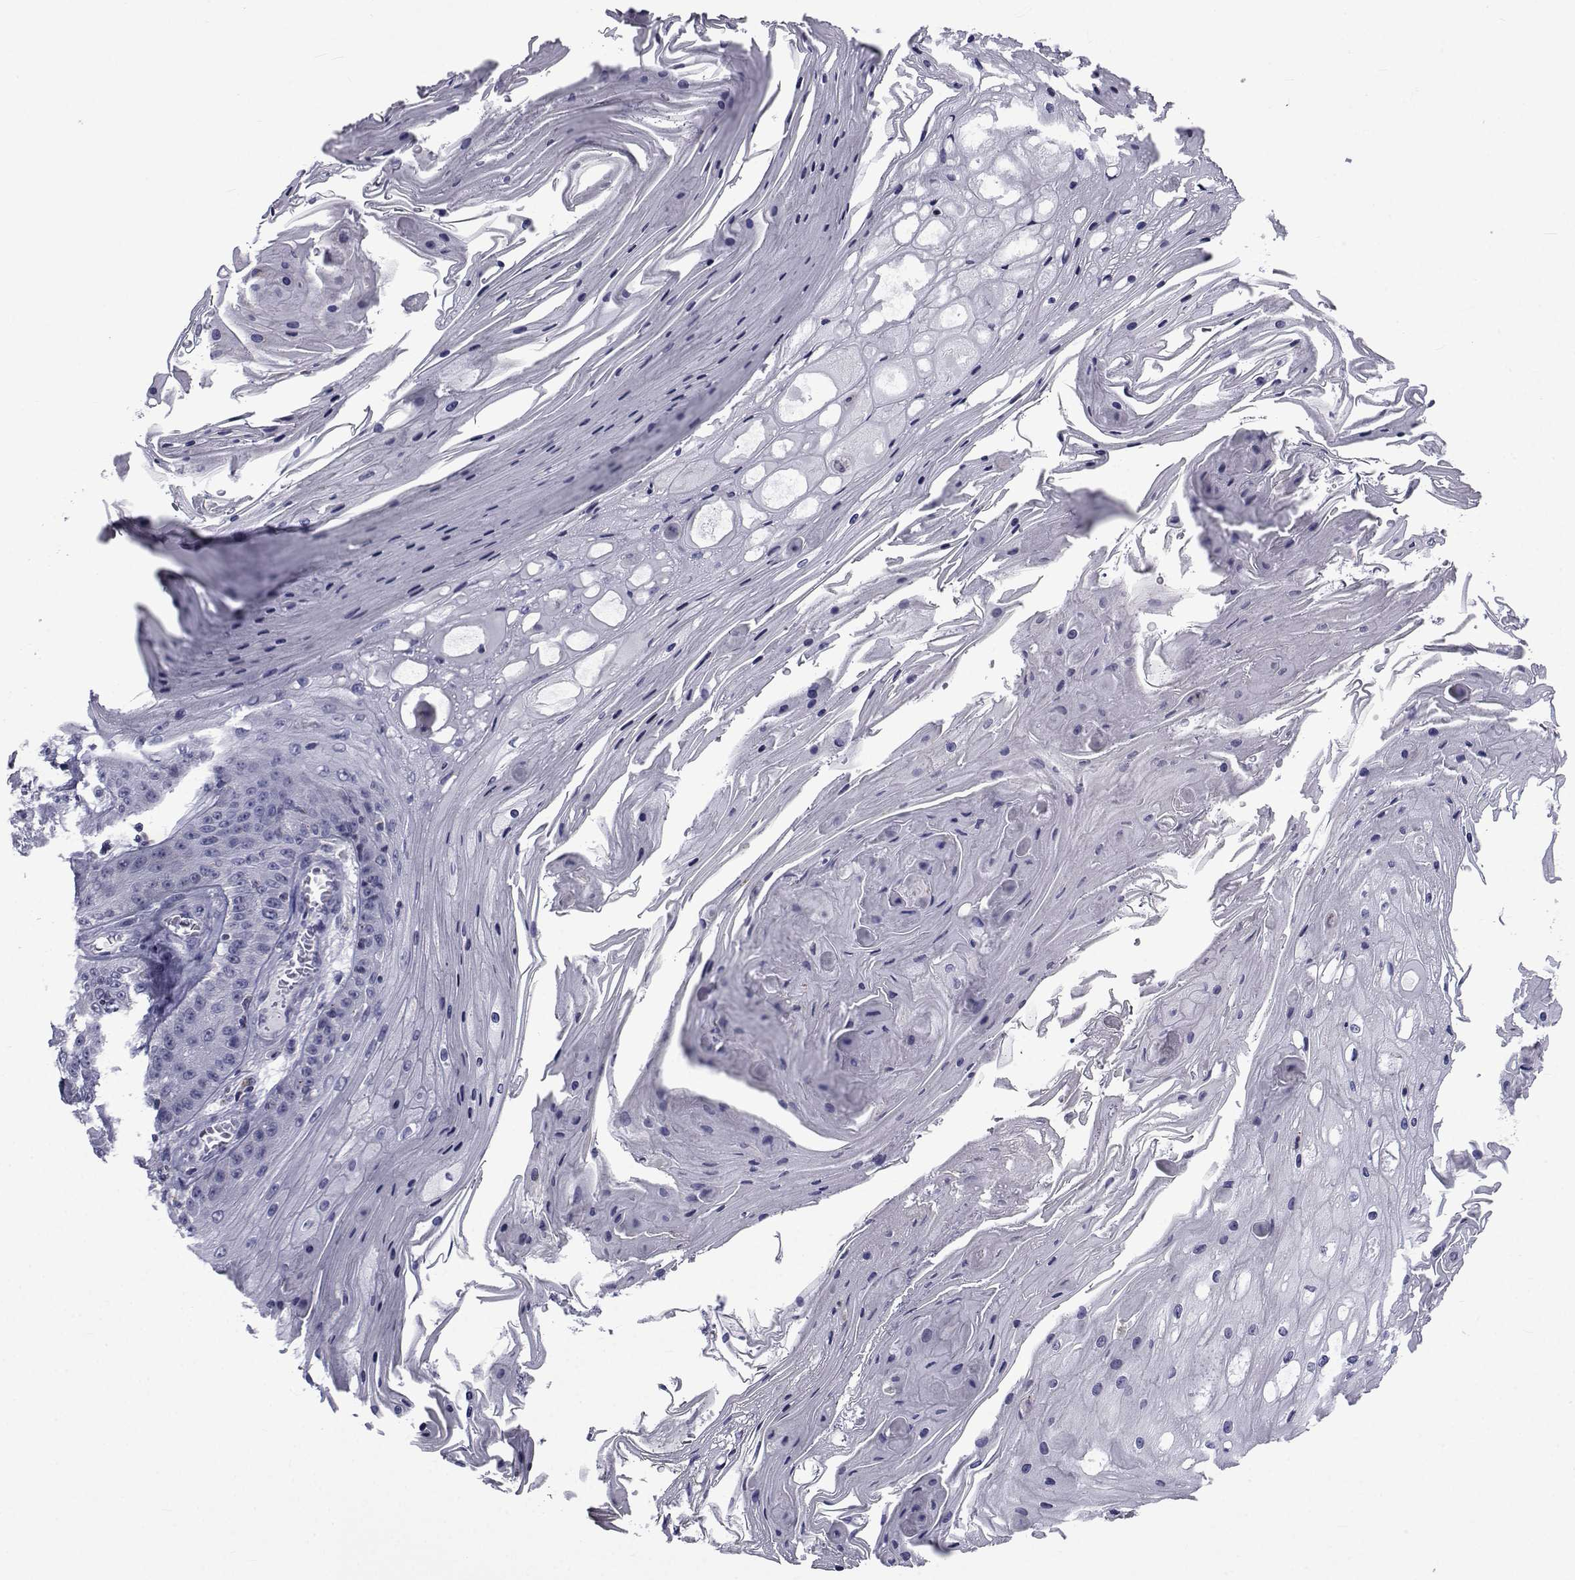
{"staining": {"intensity": "negative", "quantity": "none", "location": "none"}, "tissue": "skin cancer", "cell_type": "Tumor cells", "image_type": "cancer", "snomed": [{"axis": "morphology", "description": "Squamous cell carcinoma, NOS"}, {"axis": "topography", "description": "Skin"}], "caption": "Skin squamous cell carcinoma was stained to show a protein in brown. There is no significant positivity in tumor cells. (IHC, brightfield microscopy, high magnification).", "gene": "PDE6H", "patient": {"sex": "male", "age": 70}}